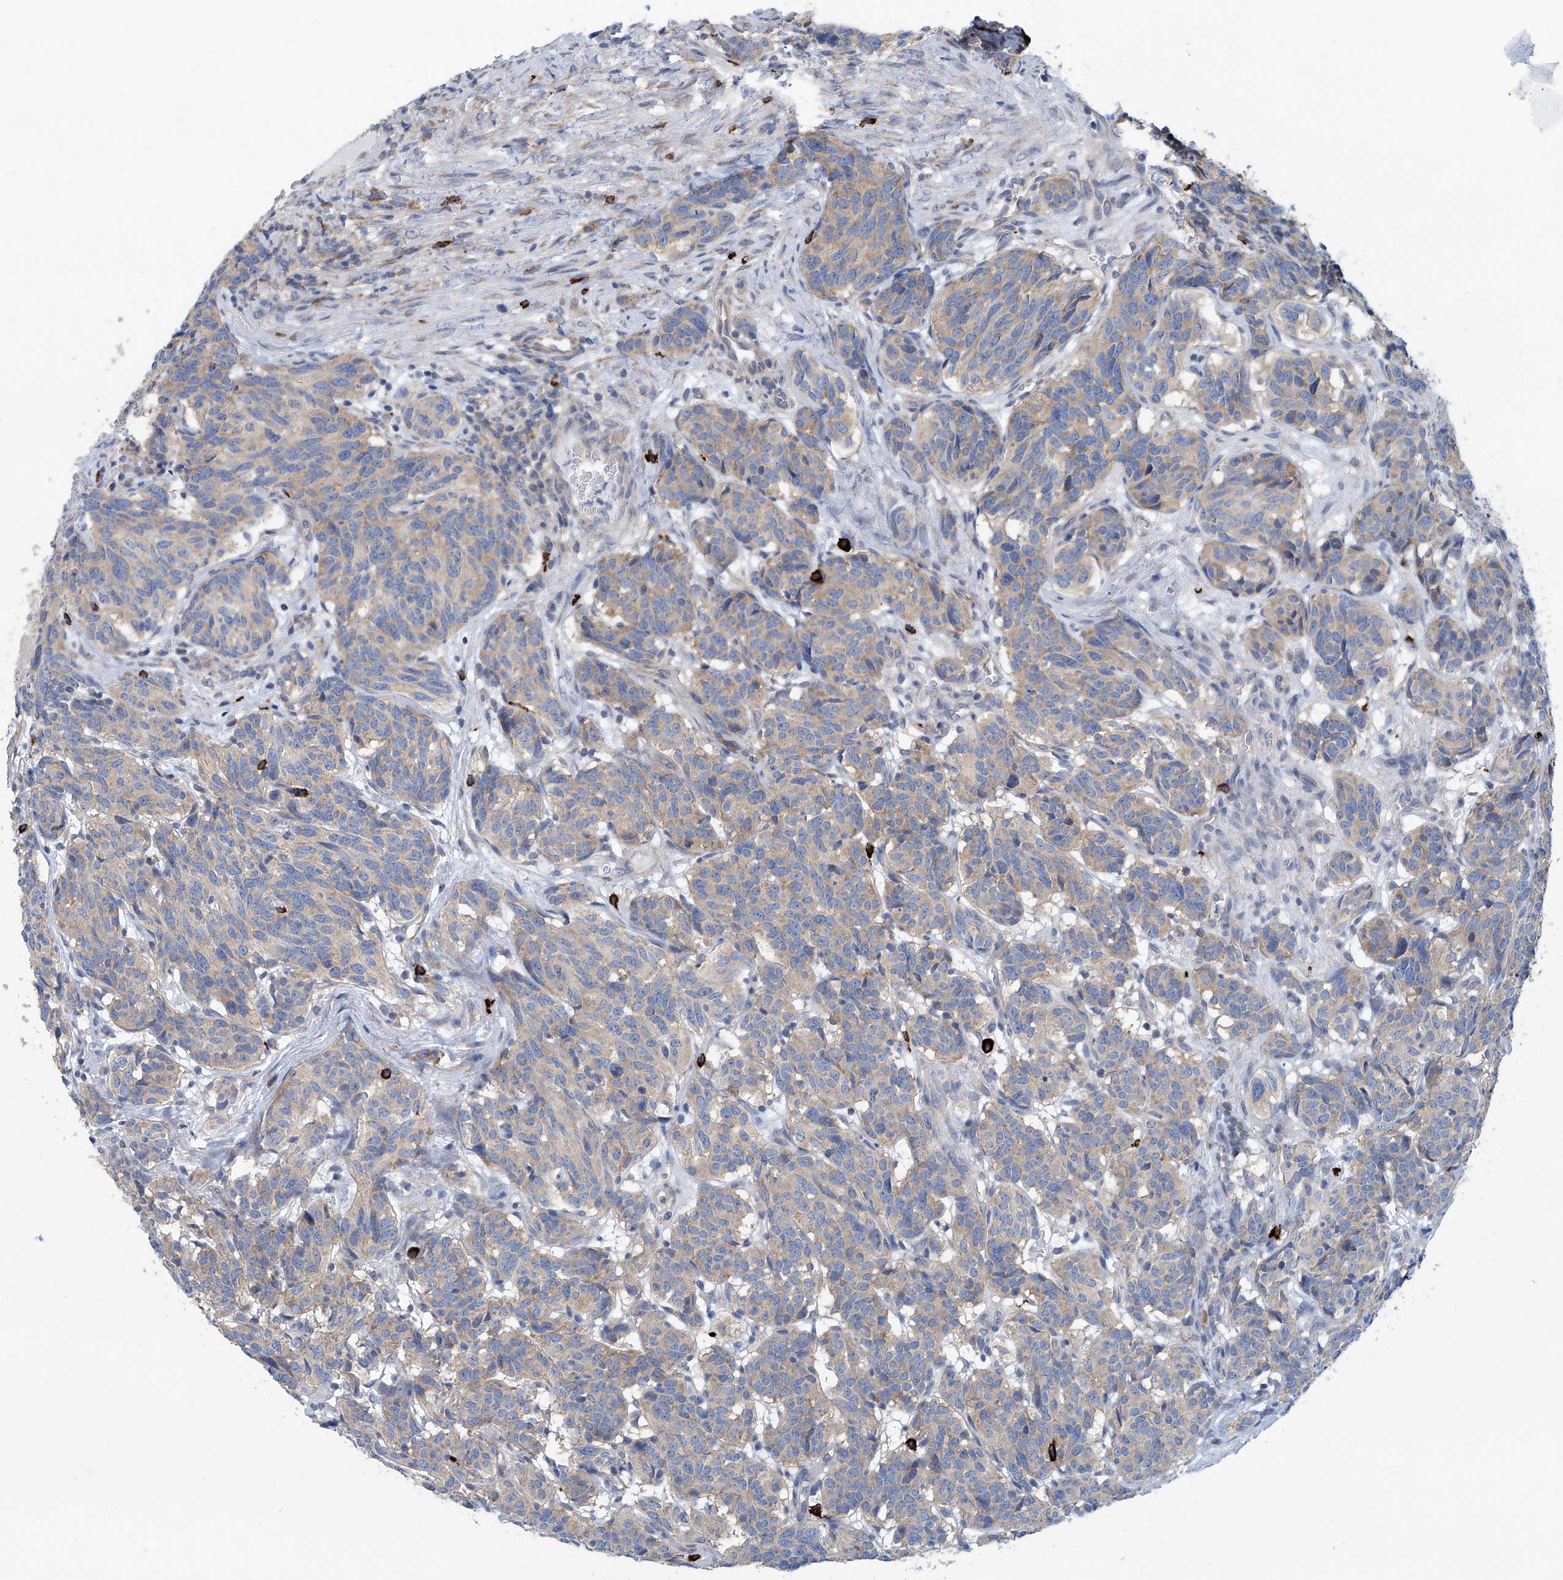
{"staining": {"intensity": "weak", "quantity": "<25%", "location": "cytoplasmic/membranous"}, "tissue": "carcinoid", "cell_type": "Tumor cells", "image_type": "cancer", "snomed": [{"axis": "morphology", "description": "Carcinoid, malignant, NOS"}, {"axis": "topography", "description": "Lung"}], "caption": "High magnification brightfield microscopy of carcinoid (malignant) stained with DAB (3,3'-diaminobenzidine) (brown) and counterstained with hematoxylin (blue): tumor cells show no significant expression.", "gene": "SENP2", "patient": {"sex": "female", "age": 46}}